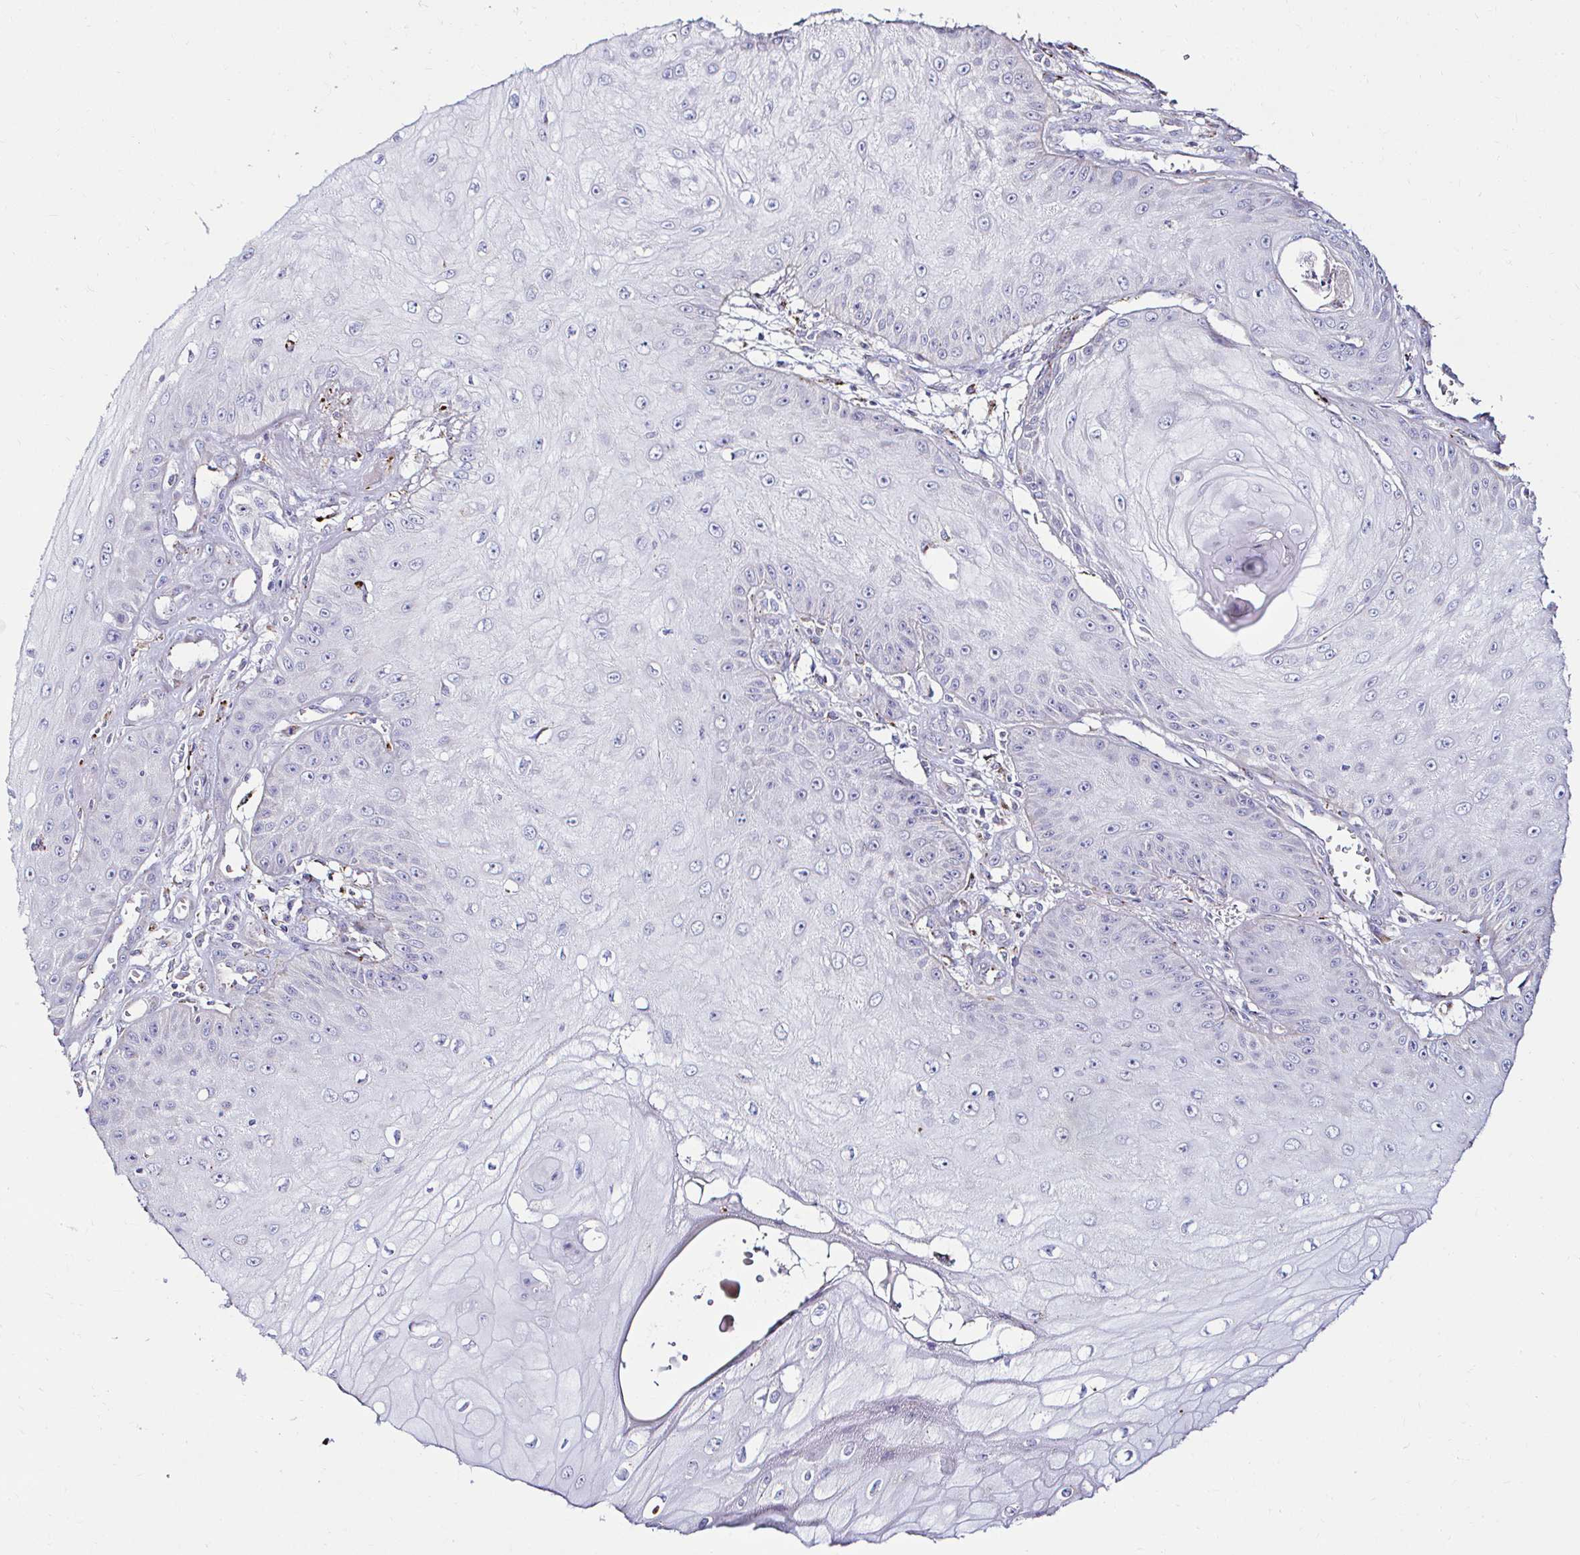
{"staining": {"intensity": "negative", "quantity": "none", "location": "none"}, "tissue": "skin cancer", "cell_type": "Tumor cells", "image_type": "cancer", "snomed": [{"axis": "morphology", "description": "Squamous cell carcinoma, NOS"}, {"axis": "topography", "description": "Skin"}], "caption": "Tumor cells show no significant expression in skin squamous cell carcinoma. (Immunohistochemistry, brightfield microscopy, high magnification).", "gene": "GALNS", "patient": {"sex": "male", "age": 70}}